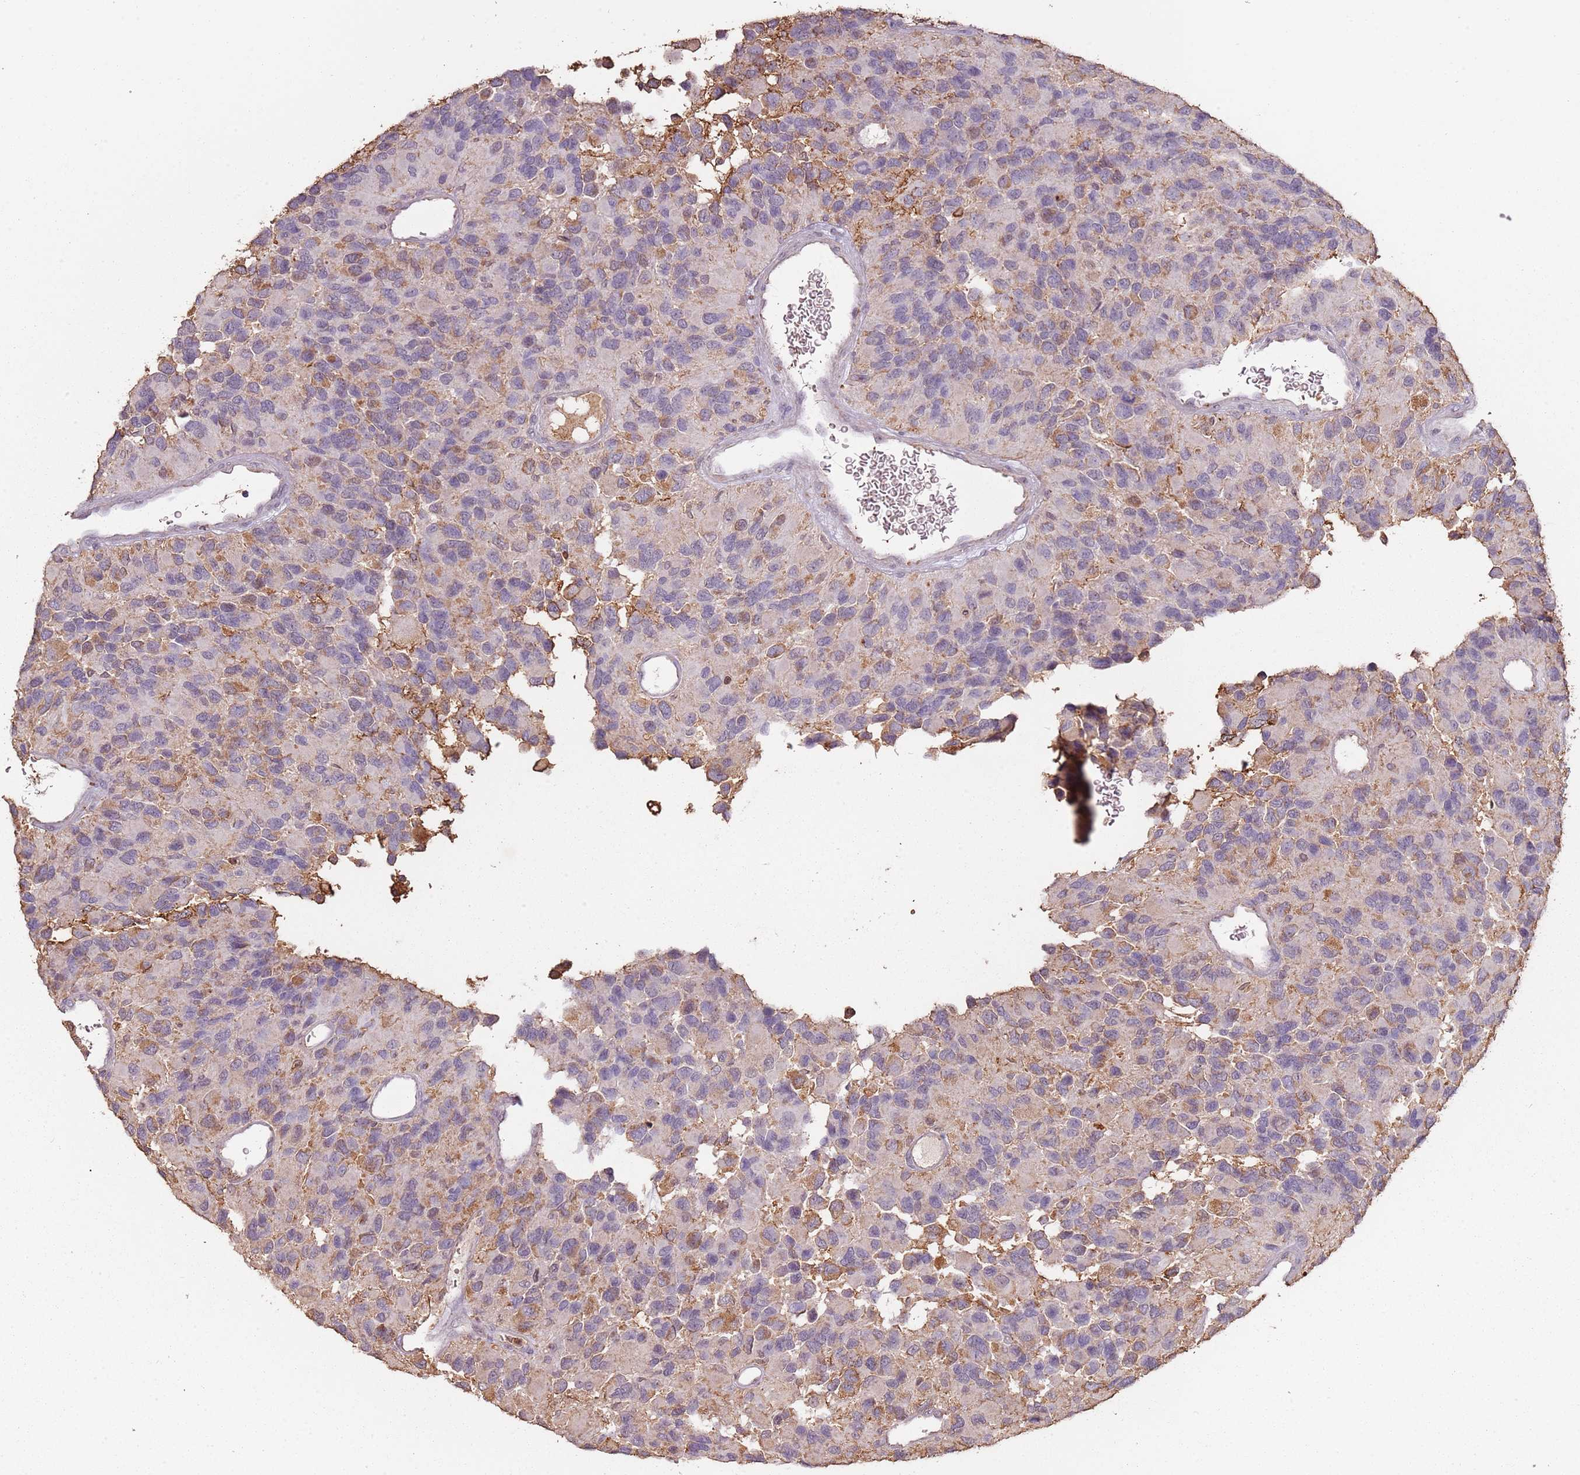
{"staining": {"intensity": "weak", "quantity": "<25%", "location": "cytoplasmic/membranous"}, "tissue": "glioma", "cell_type": "Tumor cells", "image_type": "cancer", "snomed": [{"axis": "morphology", "description": "Glioma, malignant, High grade"}, {"axis": "topography", "description": "Brain"}], "caption": "Immunohistochemical staining of high-grade glioma (malignant) exhibits no significant staining in tumor cells. (Immunohistochemistry (ihc), brightfield microscopy, high magnification).", "gene": "ATOSB", "patient": {"sex": "male", "age": 77}}